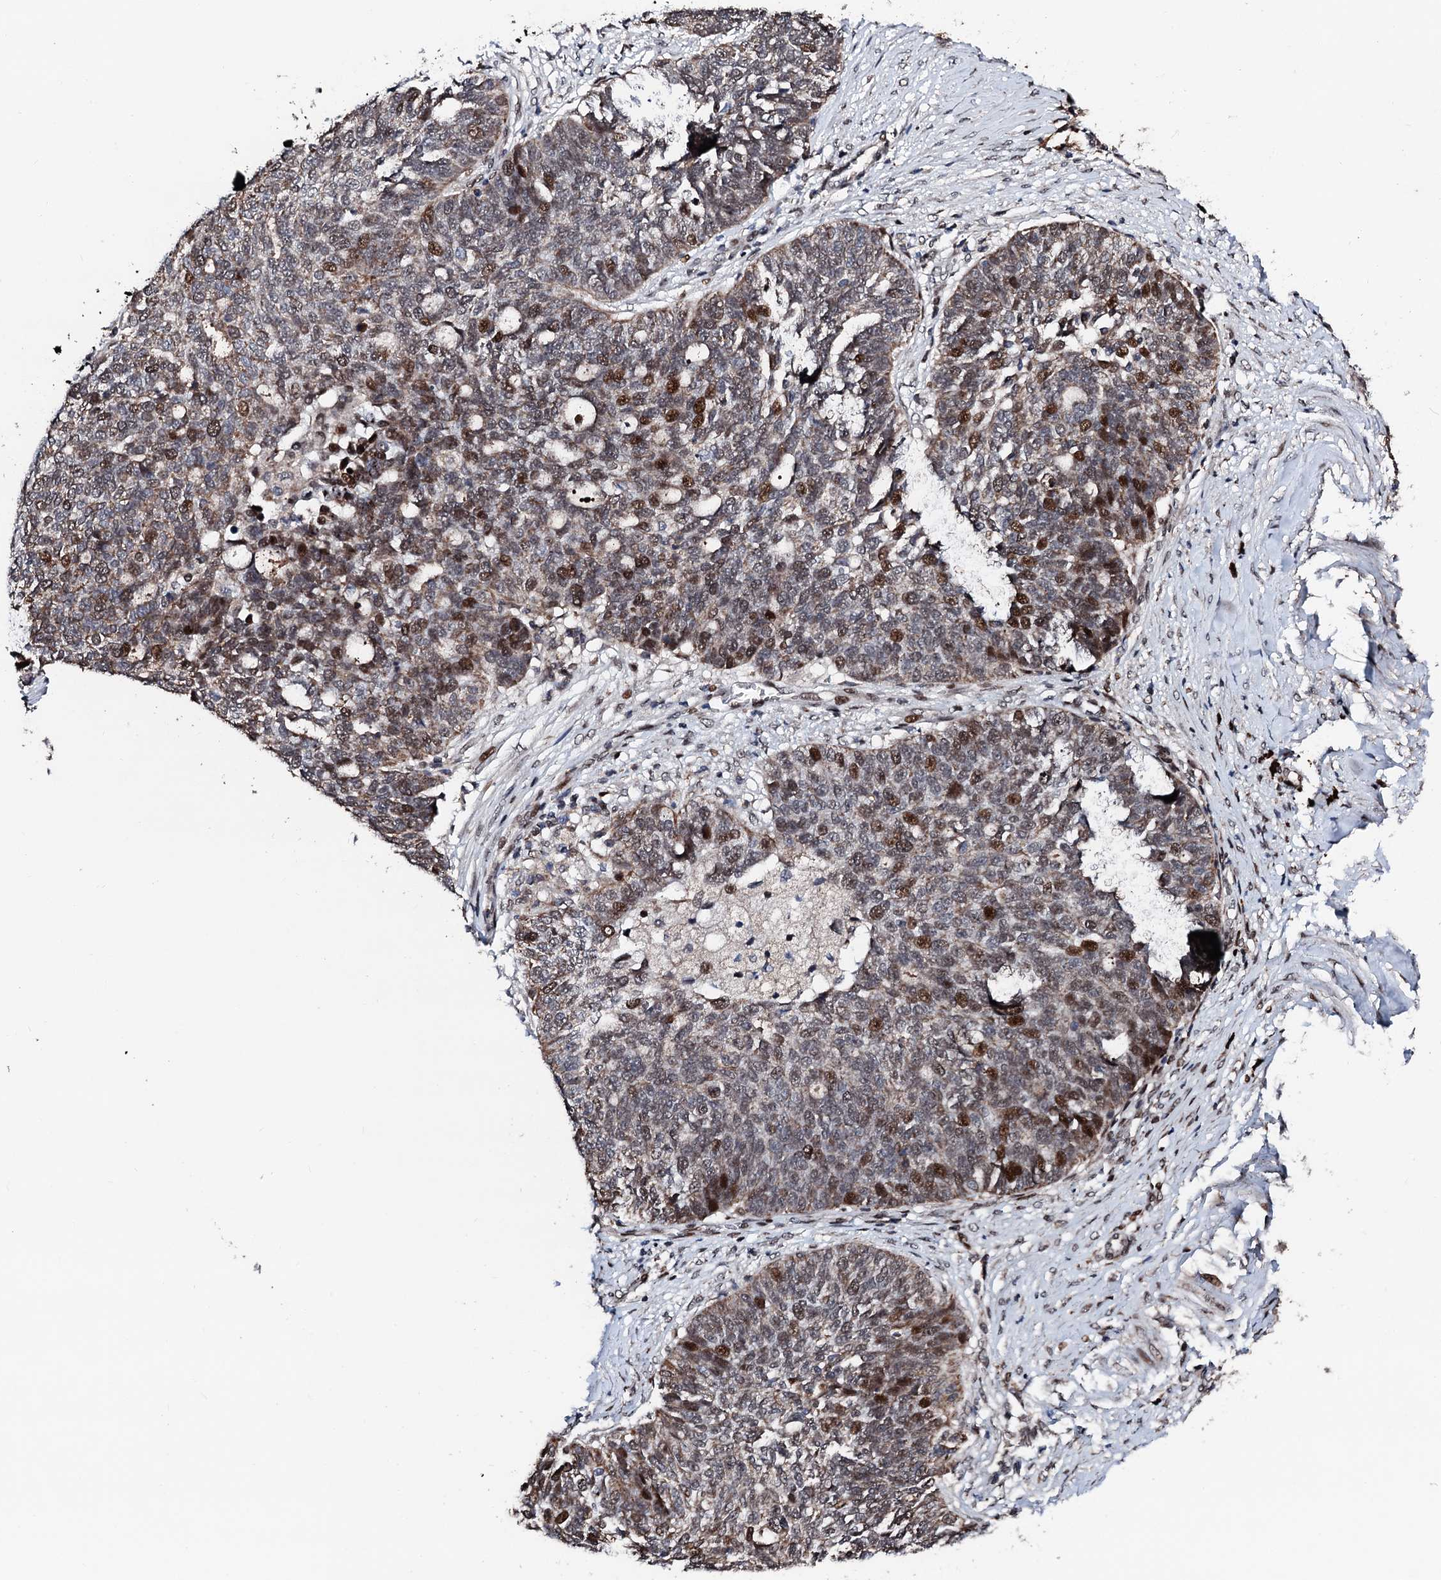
{"staining": {"intensity": "moderate", "quantity": "25%-75%", "location": "cytoplasmic/membranous,nuclear"}, "tissue": "ovarian cancer", "cell_type": "Tumor cells", "image_type": "cancer", "snomed": [{"axis": "morphology", "description": "Cystadenocarcinoma, serous, NOS"}, {"axis": "topography", "description": "Ovary"}], "caption": "This is a histology image of immunohistochemistry staining of ovarian cancer, which shows moderate expression in the cytoplasmic/membranous and nuclear of tumor cells.", "gene": "KIF18A", "patient": {"sex": "female", "age": 59}}